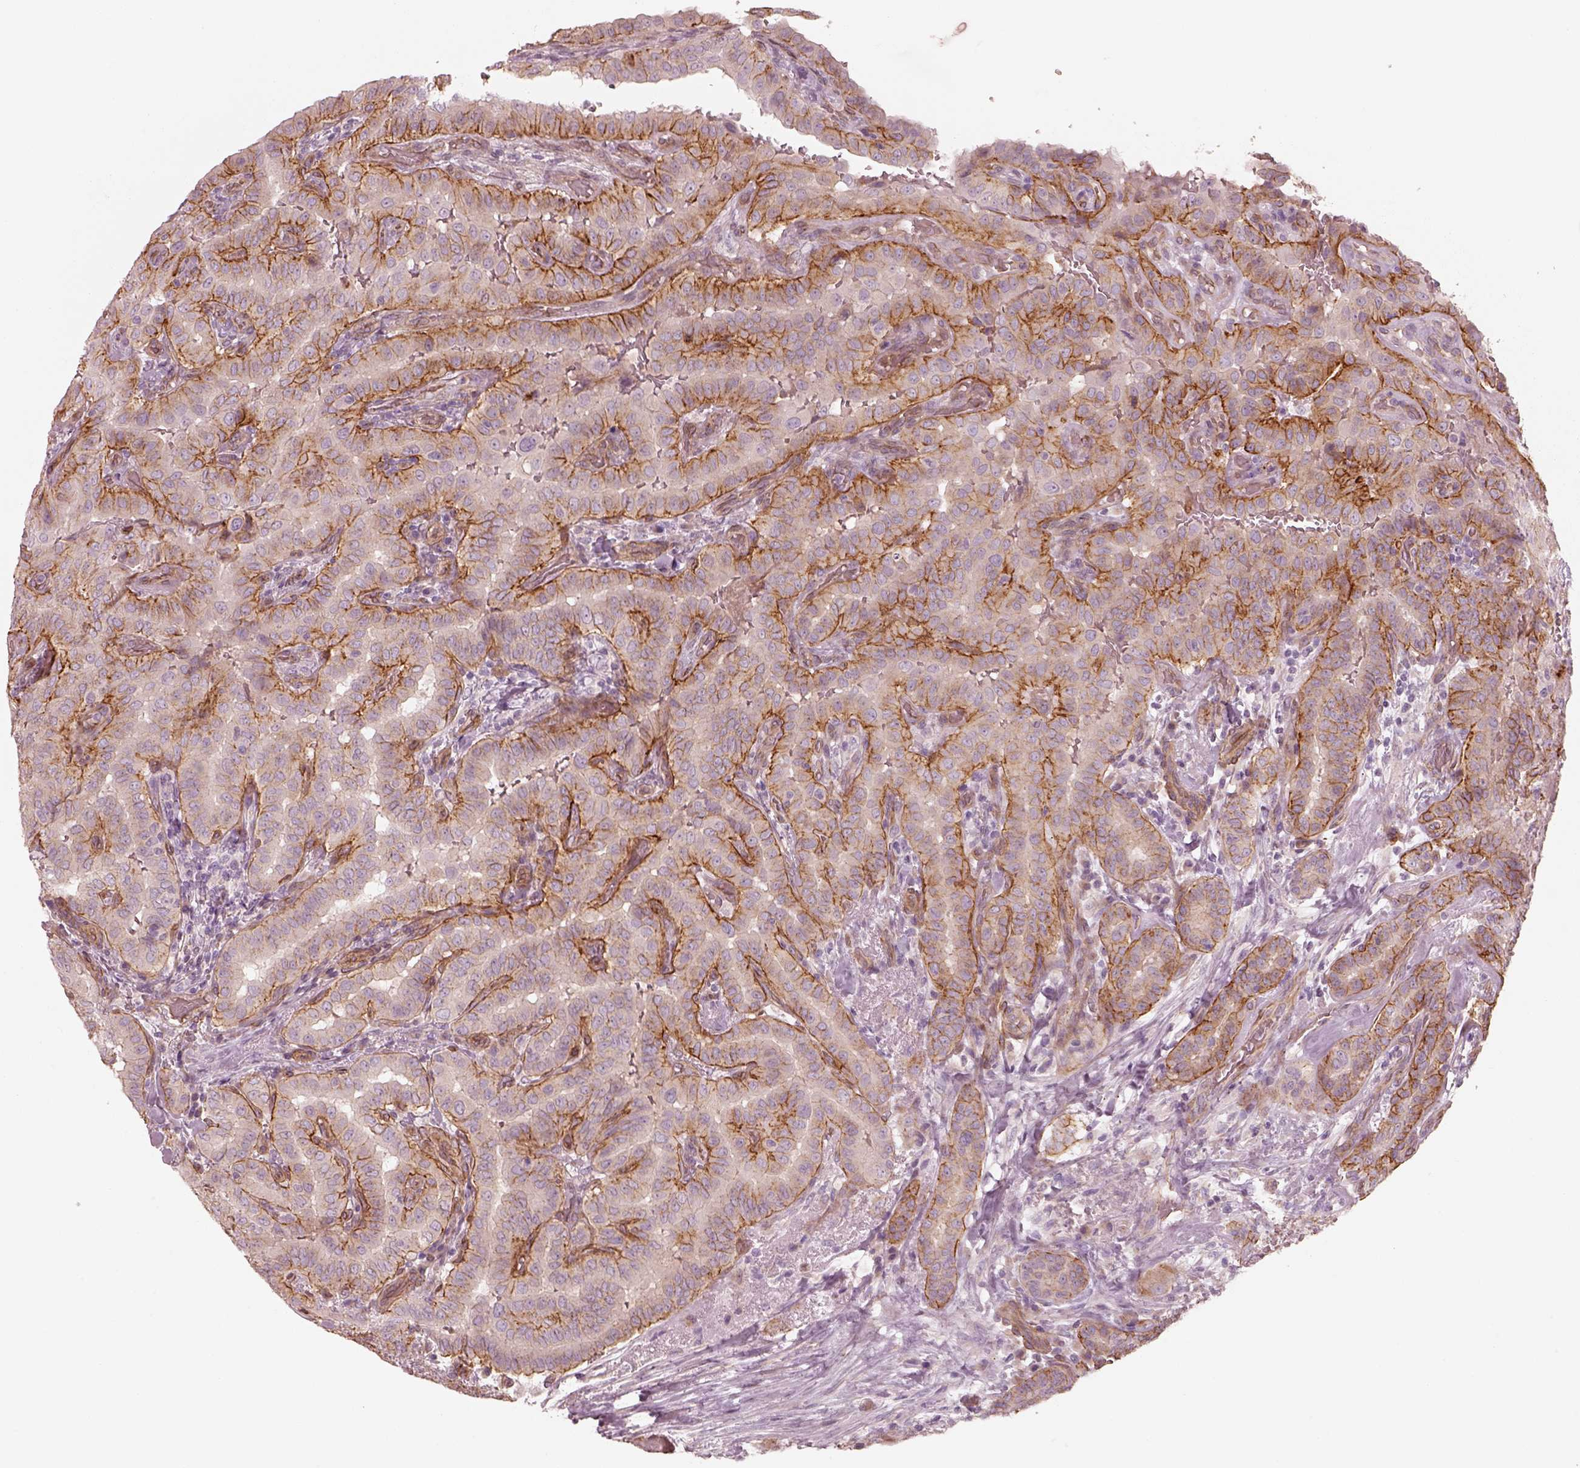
{"staining": {"intensity": "moderate", "quantity": "25%-75%", "location": "cytoplasmic/membranous"}, "tissue": "thyroid cancer", "cell_type": "Tumor cells", "image_type": "cancer", "snomed": [{"axis": "morphology", "description": "Papillary adenocarcinoma, NOS"}, {"axis": "morphology", "description": "Papillary adenoma metastatic"}, {"axis": "topography", "description": "Thyroid gland"}], "caption": "Immunohistochemistry (IHC) histopathology image of human thyroid cancer (papillary adenocarcinoma) stained for a protein (brown), which displays medium levels of moderate cytoplasmic/membranous positivity in about 25%-75% of tumor cells.", "gene": "CRYM", "patient": {"sex": "female", "age": 50}}